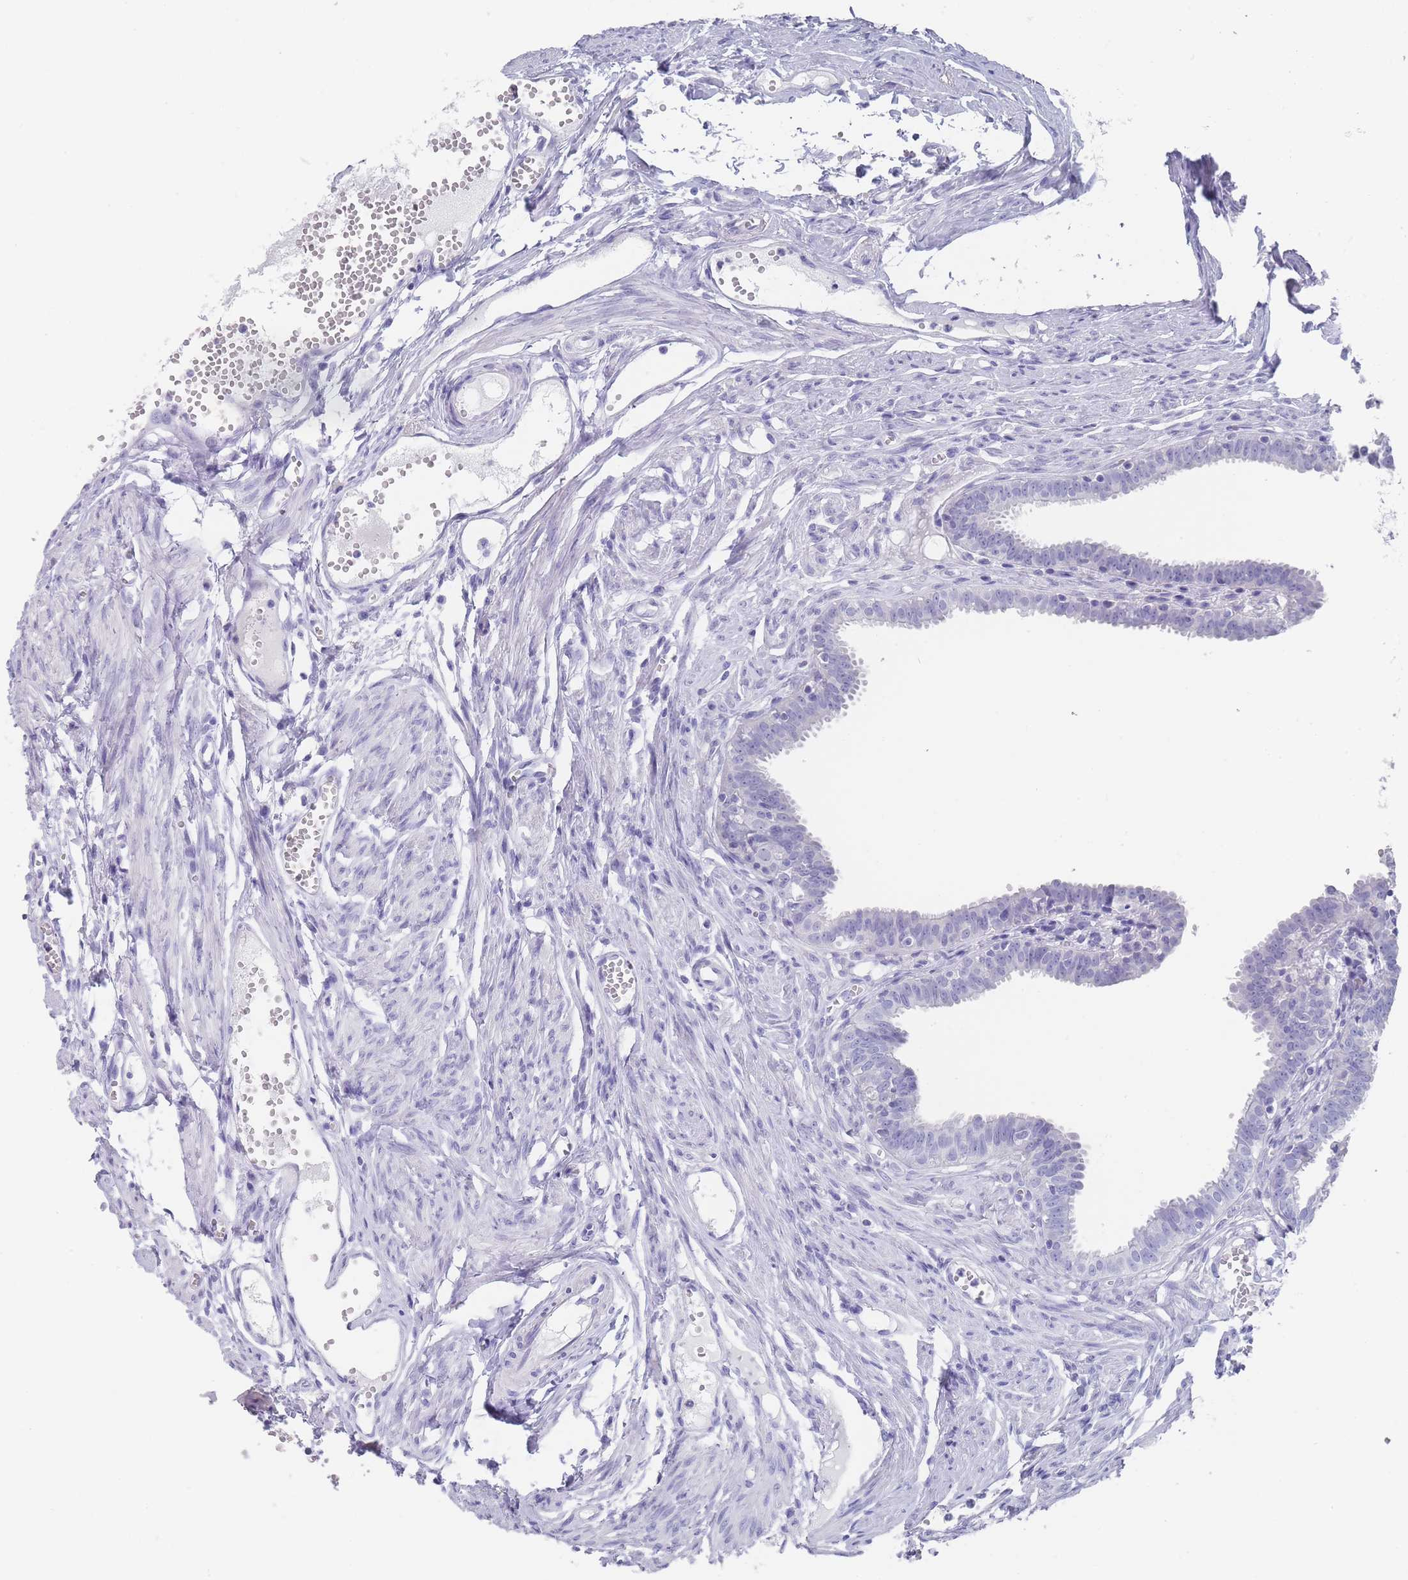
{"staining": {"intensity": "negative", "quantity": "none", "location": "none"}, "tissue": "fallopian tube", "cell_type": "Glandular cells", "image_type": "normal", "snomed": [{"axis": "morphology", "description": "Normal tissue, NOS"}, {"axis": "morphology", "description": "Carcinoma, NOS"}, {"axis": "topography", "description": "Fallopian tube"}, {"axis": "topography", "description": "Ovary"}], "caption": "Fallopian tube was stained to show a protein in brown. There is no significant positivity in glandular cells. (Immunohistochemistry, brightfield microscopy, high magnification).", "gene": "RAB2B", "patient": {"sex": "female", "age": 59}}